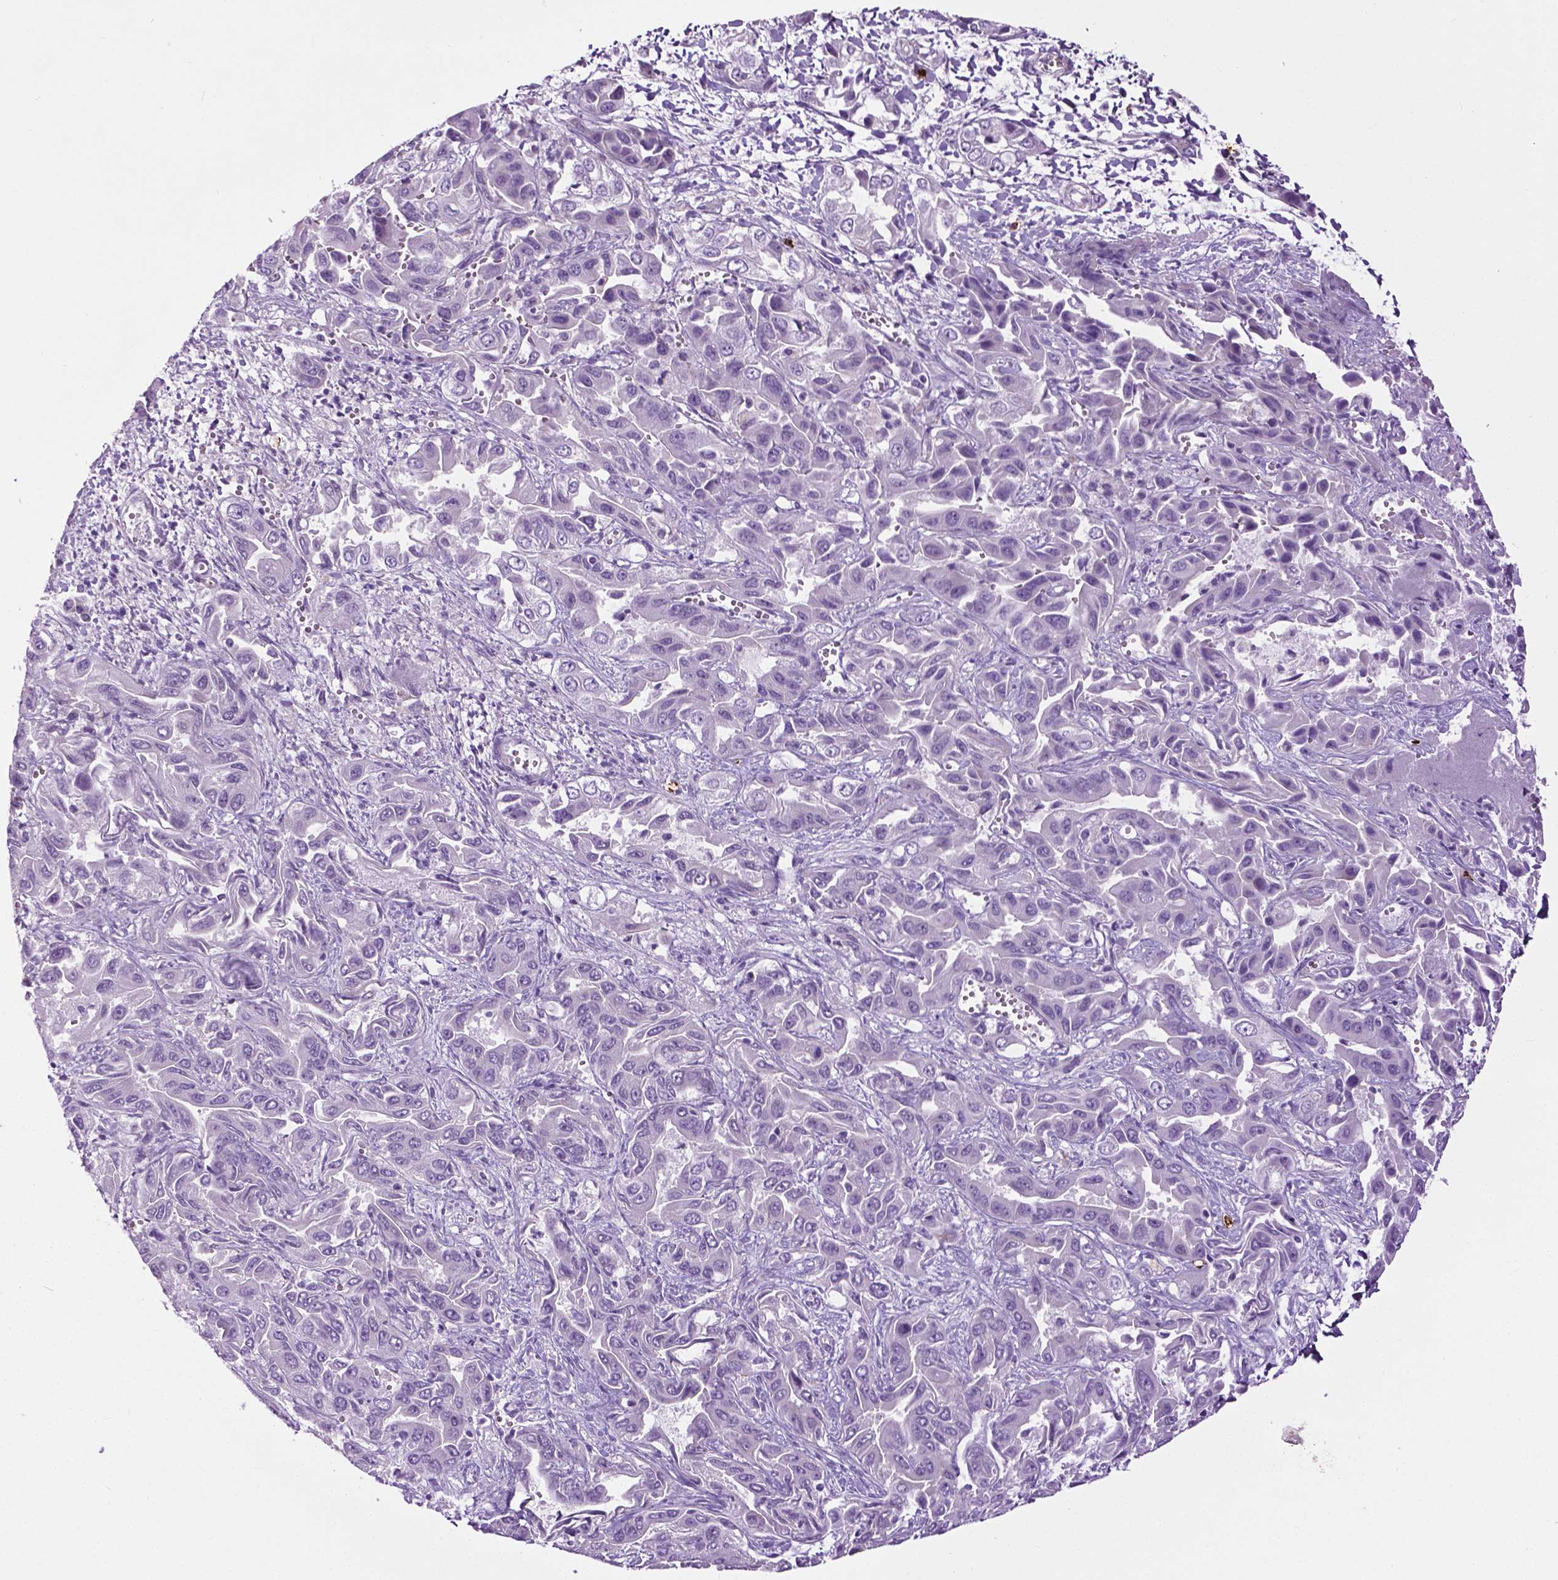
{"staining": {"intensity": "negative", "quantity": "none", "location": "none"}, "tissue": "liver cancer", "cell_type": "Tumor cells", "image_type": "cancer", "snomed": [{"axis": "morphology", "description": "Cholangiocarcinoma"}, {"axis": "topography", "description": "Liver"}], "caption": "Image shows no protein expression in tumor cells of liver cancer (cholangiocarcinoma) tissue.", "gene": "SPECC1L", "patient": {"sex": "female", "age": 52}}